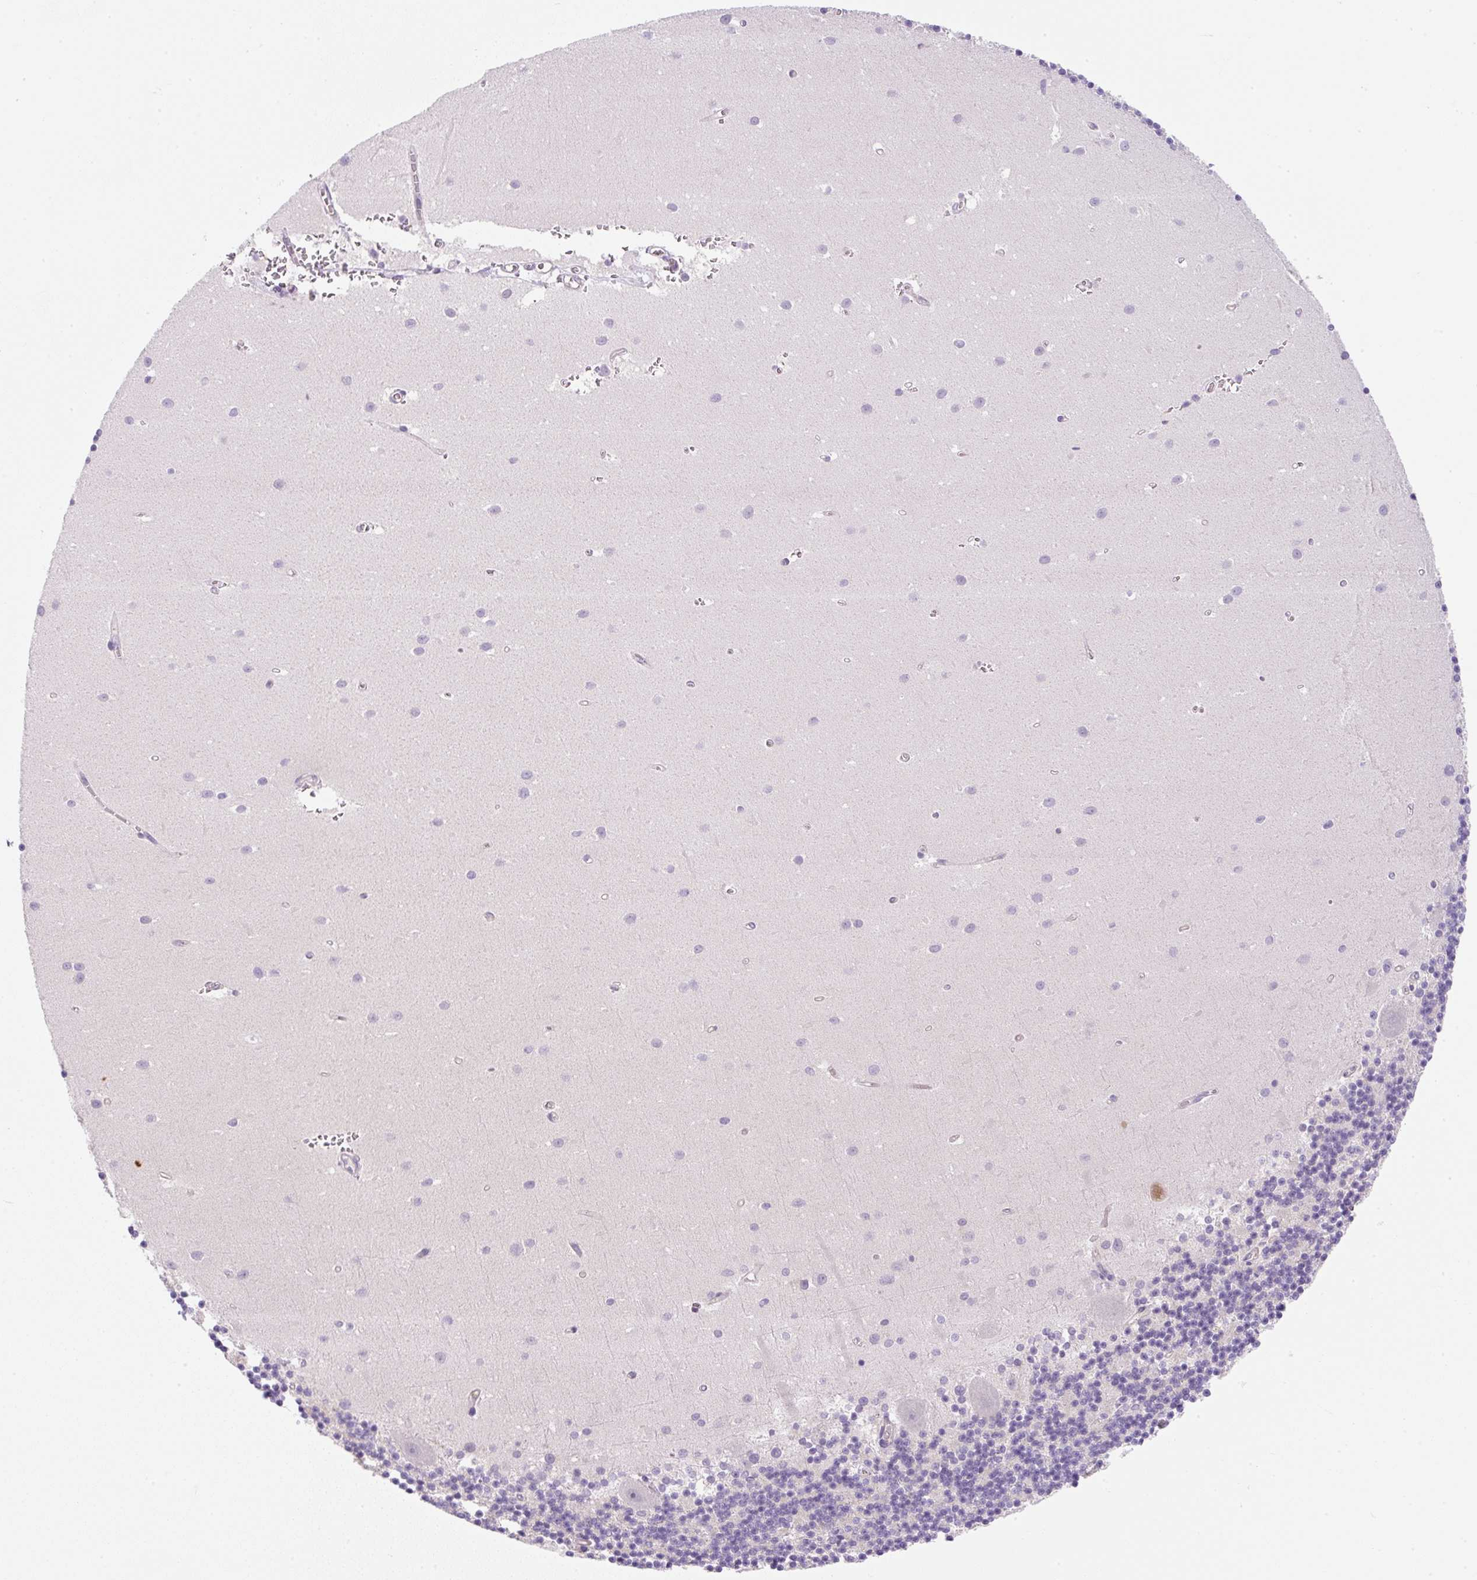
{"staining": {"intensity": "negative", "quantity": "none", "location": "none"}, "tissue": "cerebellum", "cell_type": "Cells in granular layer", "image_type": "normal", "snomed": [{"axis": "morphology", "description": "Normal tissue, NOS"}, {"axis": "topography", "description": "Cerebellum"}], "caption": "A micrograph of human cerebellum is negative for staining in cells in granular layer. (Brightfield microscopy of DAB immunohistochemistry at high magnification).", "gene": "OMA1", "patient": {"sex": "male", "age": 54}}